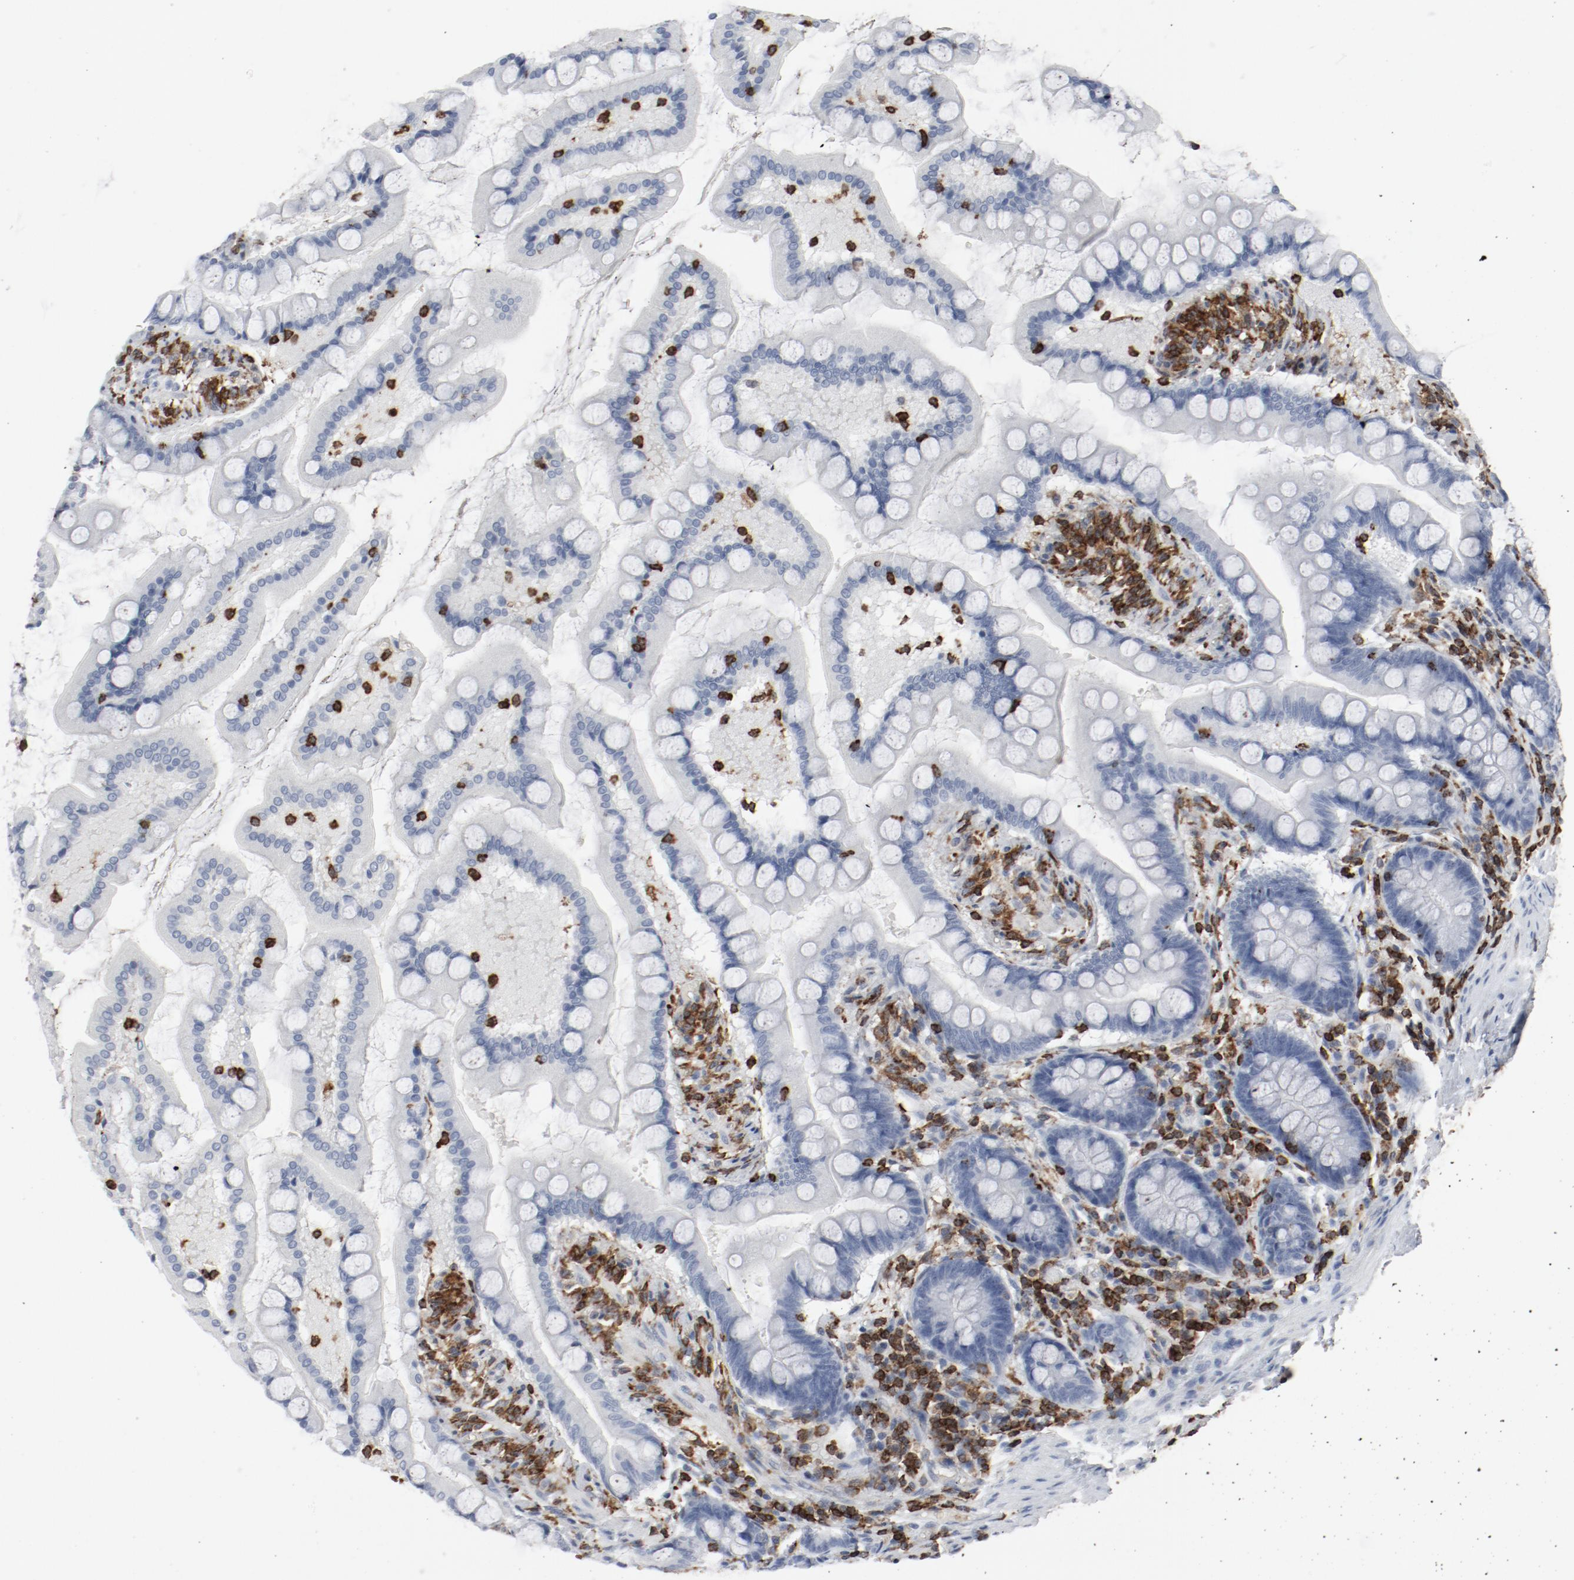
{"staining": {"intensity": "negative", "quantity": "none", "location": "none"}, "tissue": "small intestine", "cell_type": "Glandular cells", "image_type": "normal", "snomed": [{"axis": "morphology", "description": "Normal tissue, NOS"}, {"axis": "topography", "description": "Small intestine"}], "caption": "There is no significant positivity in glandular cells of small intestine. (Brightfield microscopy of DAB (3,3'-diaminobenzidine) IHC at high magnification).", "gene": "LCP2", "patient": {"sex": "male", "age": 41}}